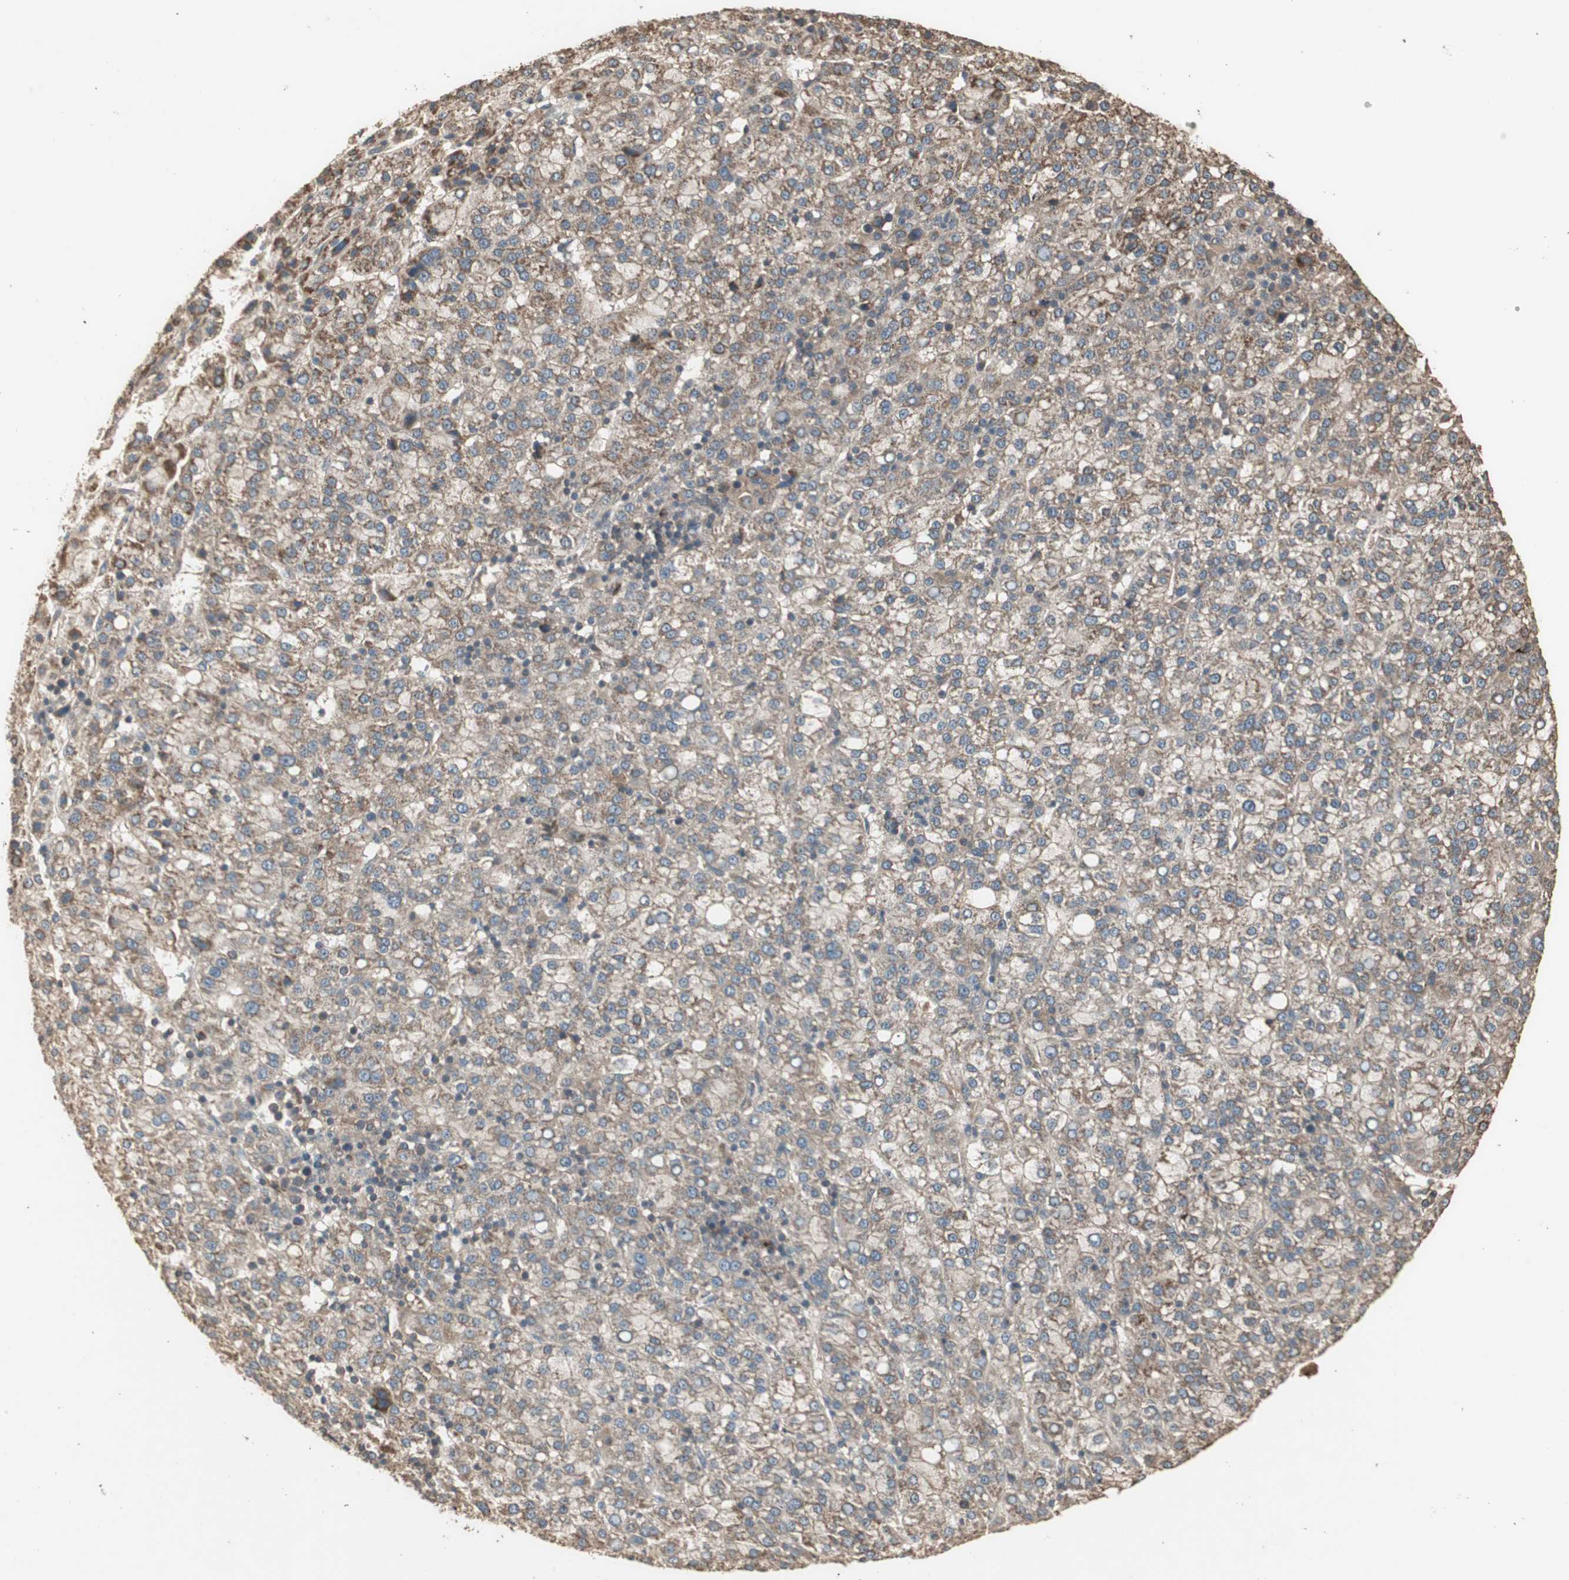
{"staining": {"intensity": "moderate", "quantity": ">75%", "location": "cytoplasmic/membranous"}, "tissue": "liver cancer", "cell_type": "Tumor cells", "image_type": "cancer", "snomed": [{"axis": "morphology", "description": "Carcinoma, Hepatocellular, NOS"}, {"axis": "topography", "description": "Liver"}], "caption": "Protein expression analysis of liver hepatocellular carcinoma exhibits moderate cytoplasmic/membranous positivity in approximately >75% of tumor cells.", "gene": "UBAC1", "patient": {"sex": "female", "age": 58}}